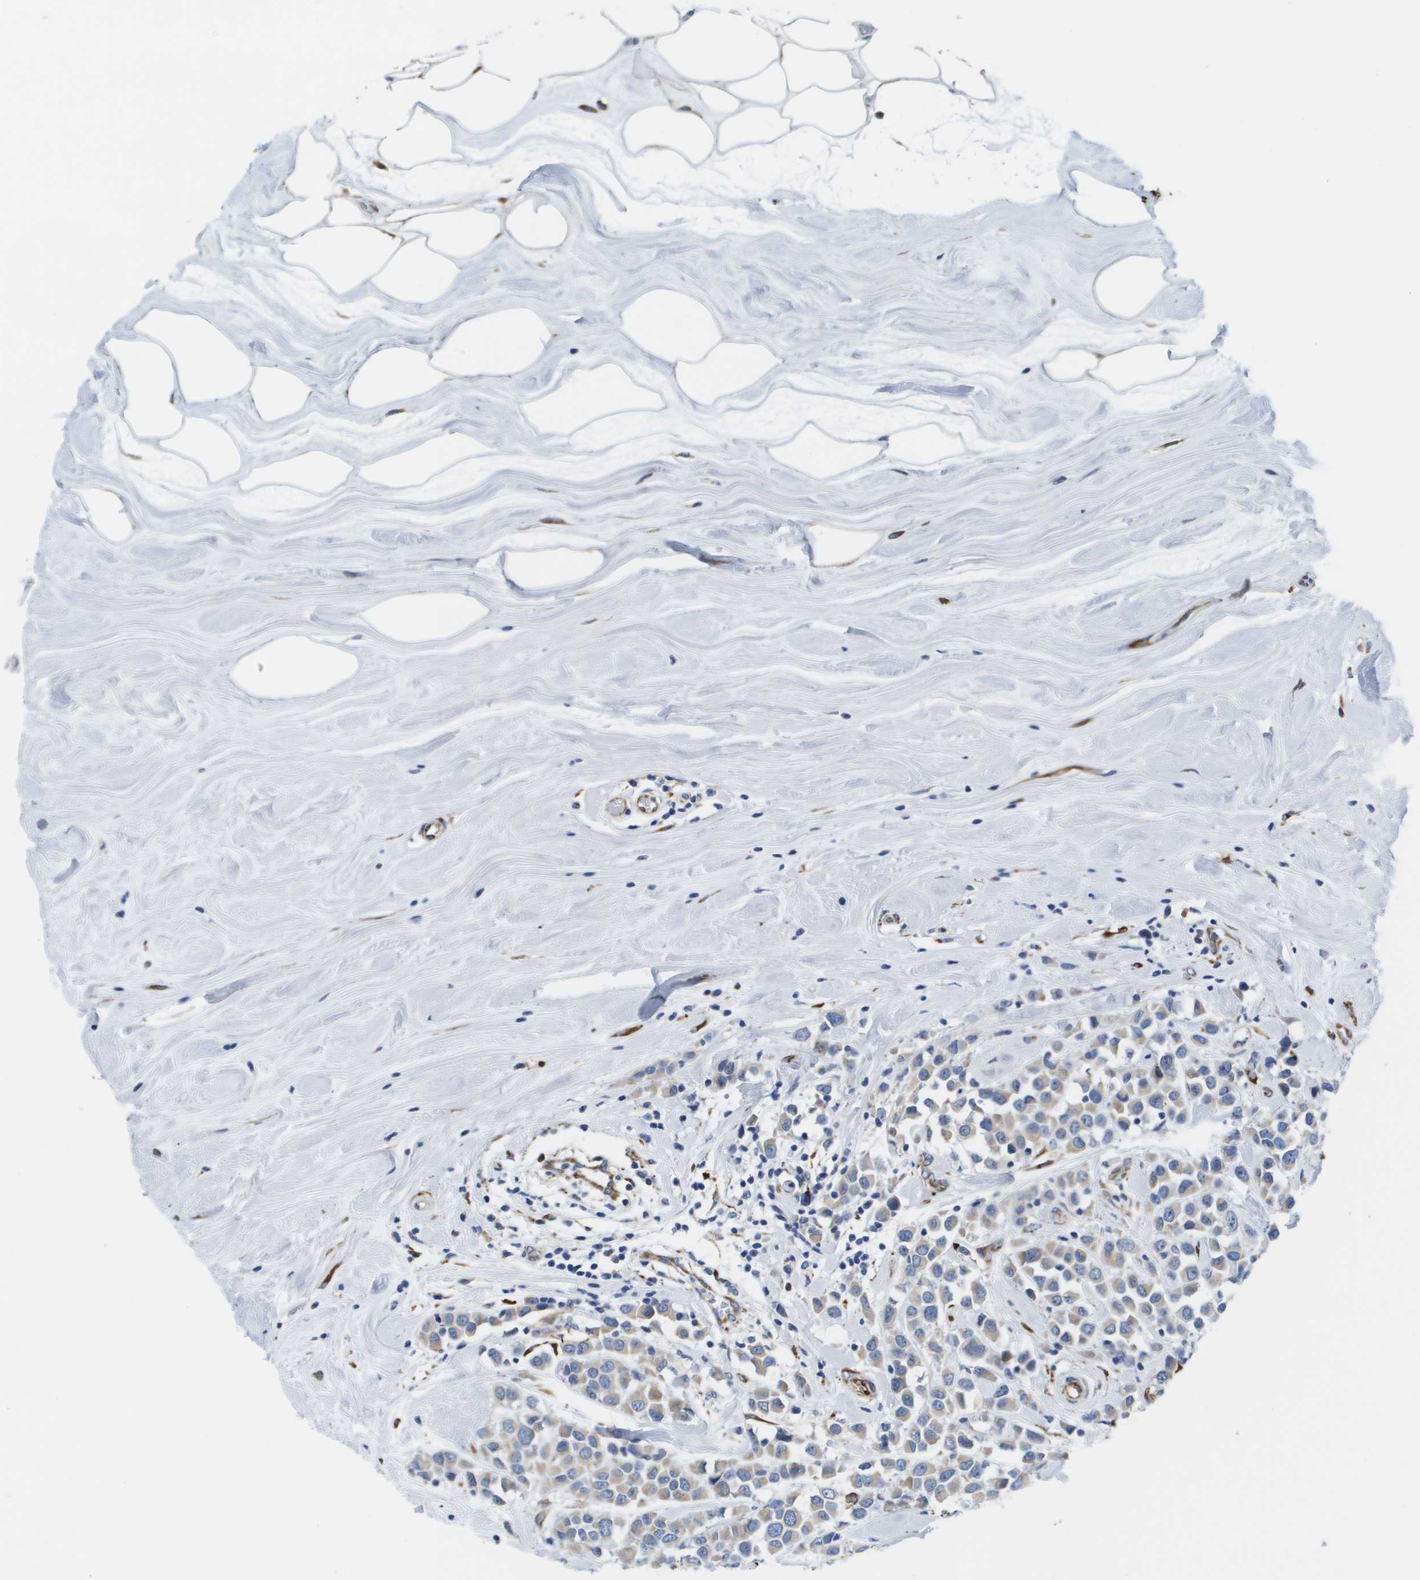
{"staining": {"intensity": "weak", "quantity": "25%-75%", "location": "cytoplasmic/membranous"}, "tissue": "breast cancer", "cell_type": "Tumor cells", "image_type": "cancer", "snomed": [{"axis": "morphology", "description": "Duct carcinoma"}, {"axis": "topography", "description": "Breast"}], "caption": "Immunohistochemical staining of human breast cancer (intraductal carcinoma) exhibits weak cytoplasmic/membranous protein positivity in approximately 25%-75% of tumor cells. Using DAB (brown) and hematoxylin (blue) stains, captured at high magnification using brightfield microscopy.", "gene": "ST3GAL2", "patient": {"sex": "female", "age": 61}}